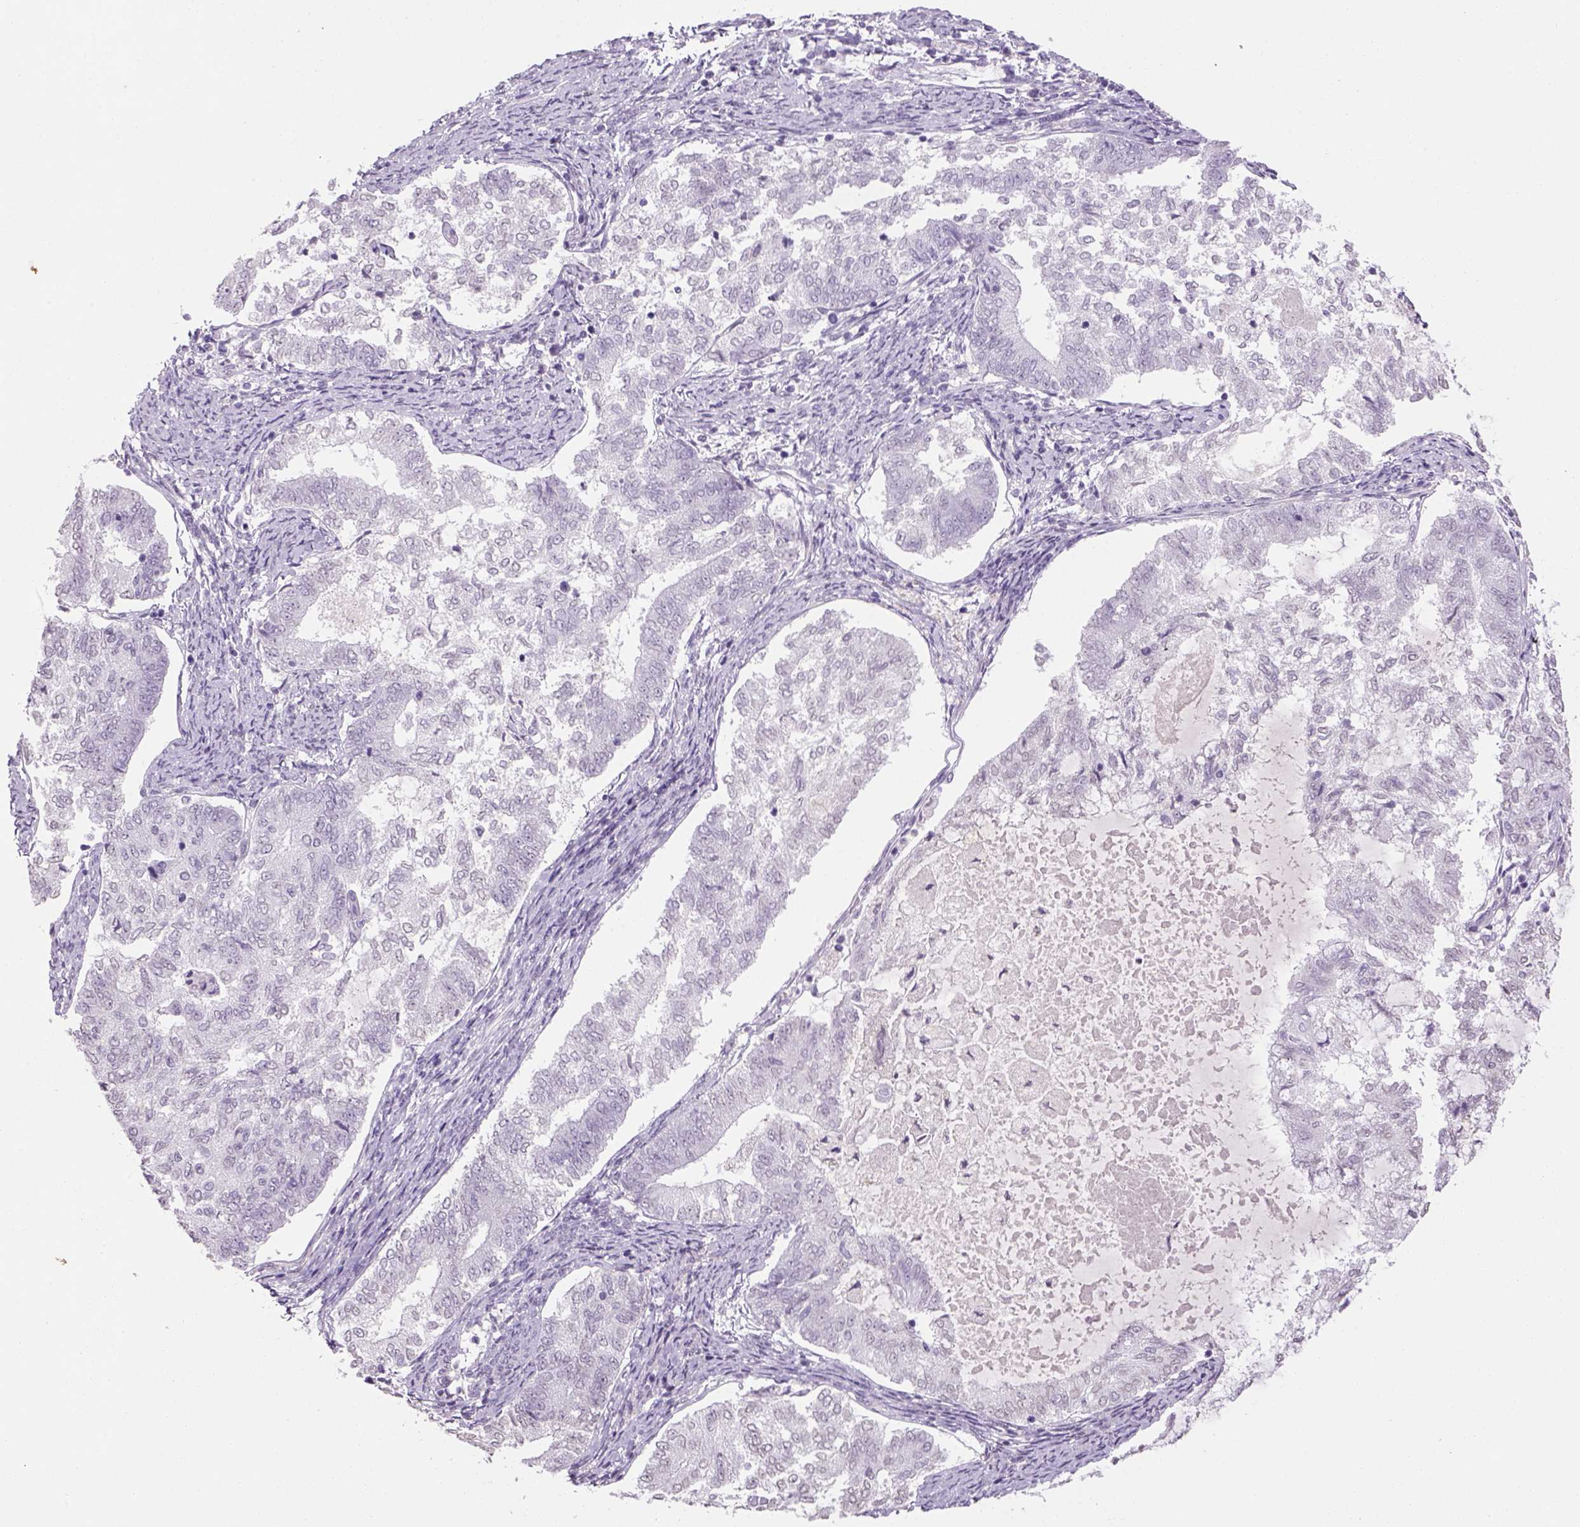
{"staining": {"intensity": "negative", "quantity": "none", "location": "none"}, "tissue": "endometrial cancer", "cell_type": "Tumor cells", "image_type": "cancer", "snomed": [{"axis": "morphology", "description": "Adenocarcinoma, NOS"}, {"axis": "topography", "description": "Endometrium"}], "caption": "A high-resolution micrograph shows immunohistochemistry staining of endometrial cancer (adenocarcinoma), which demonstrates no significant expression in tumor cells.", "gene": "PRRT1", "patient": {"sex": "female", "age": 65}}